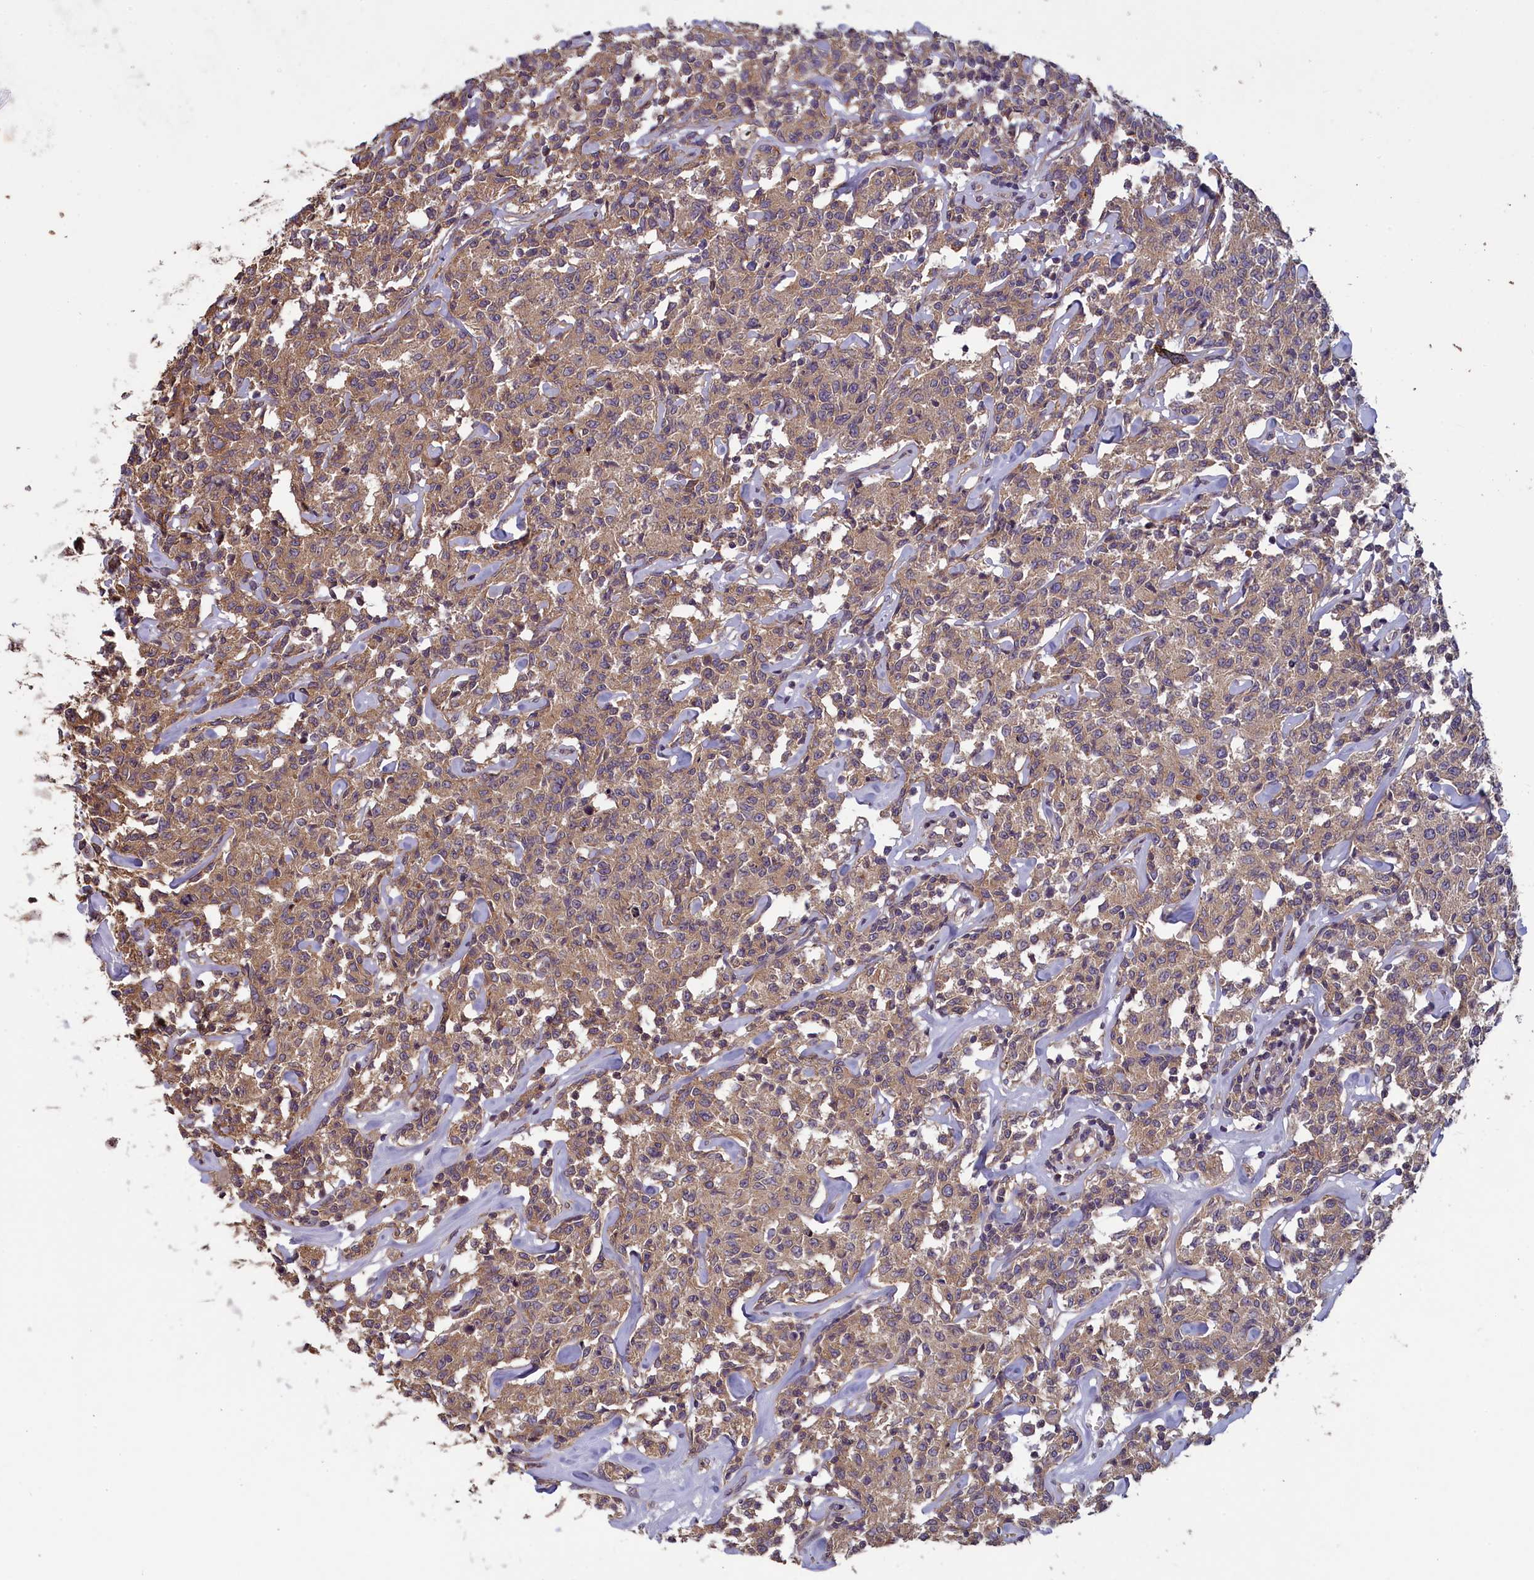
{"staining": {"intensity": "moderate", "quantity": ">75%", "location": "cytoplasmic/membranous"}, "tissue": "lymphoma", "cell_type": "Tumor cells", "image_type": "cancer", "snomed": [{"axis": "morphology", "description": "Malignant lymphoma, non-Hodgkin's type, Low grade"}, {"axis": "topography", "description": "Small intestine"}], "caption": "The histopathology image reveals staining of lymphoma, revealing moderate cytoplasmic/membranous protein staining (brown color) within tumor cells. The staining was performed using DAB (3,3'-diaminobenzidine), with brown indicating positive protein expression. Nuclei are stained blue with hematoxylin.", "gene": "NUDT6", "patient": {"sex": "female", "age": 59}}